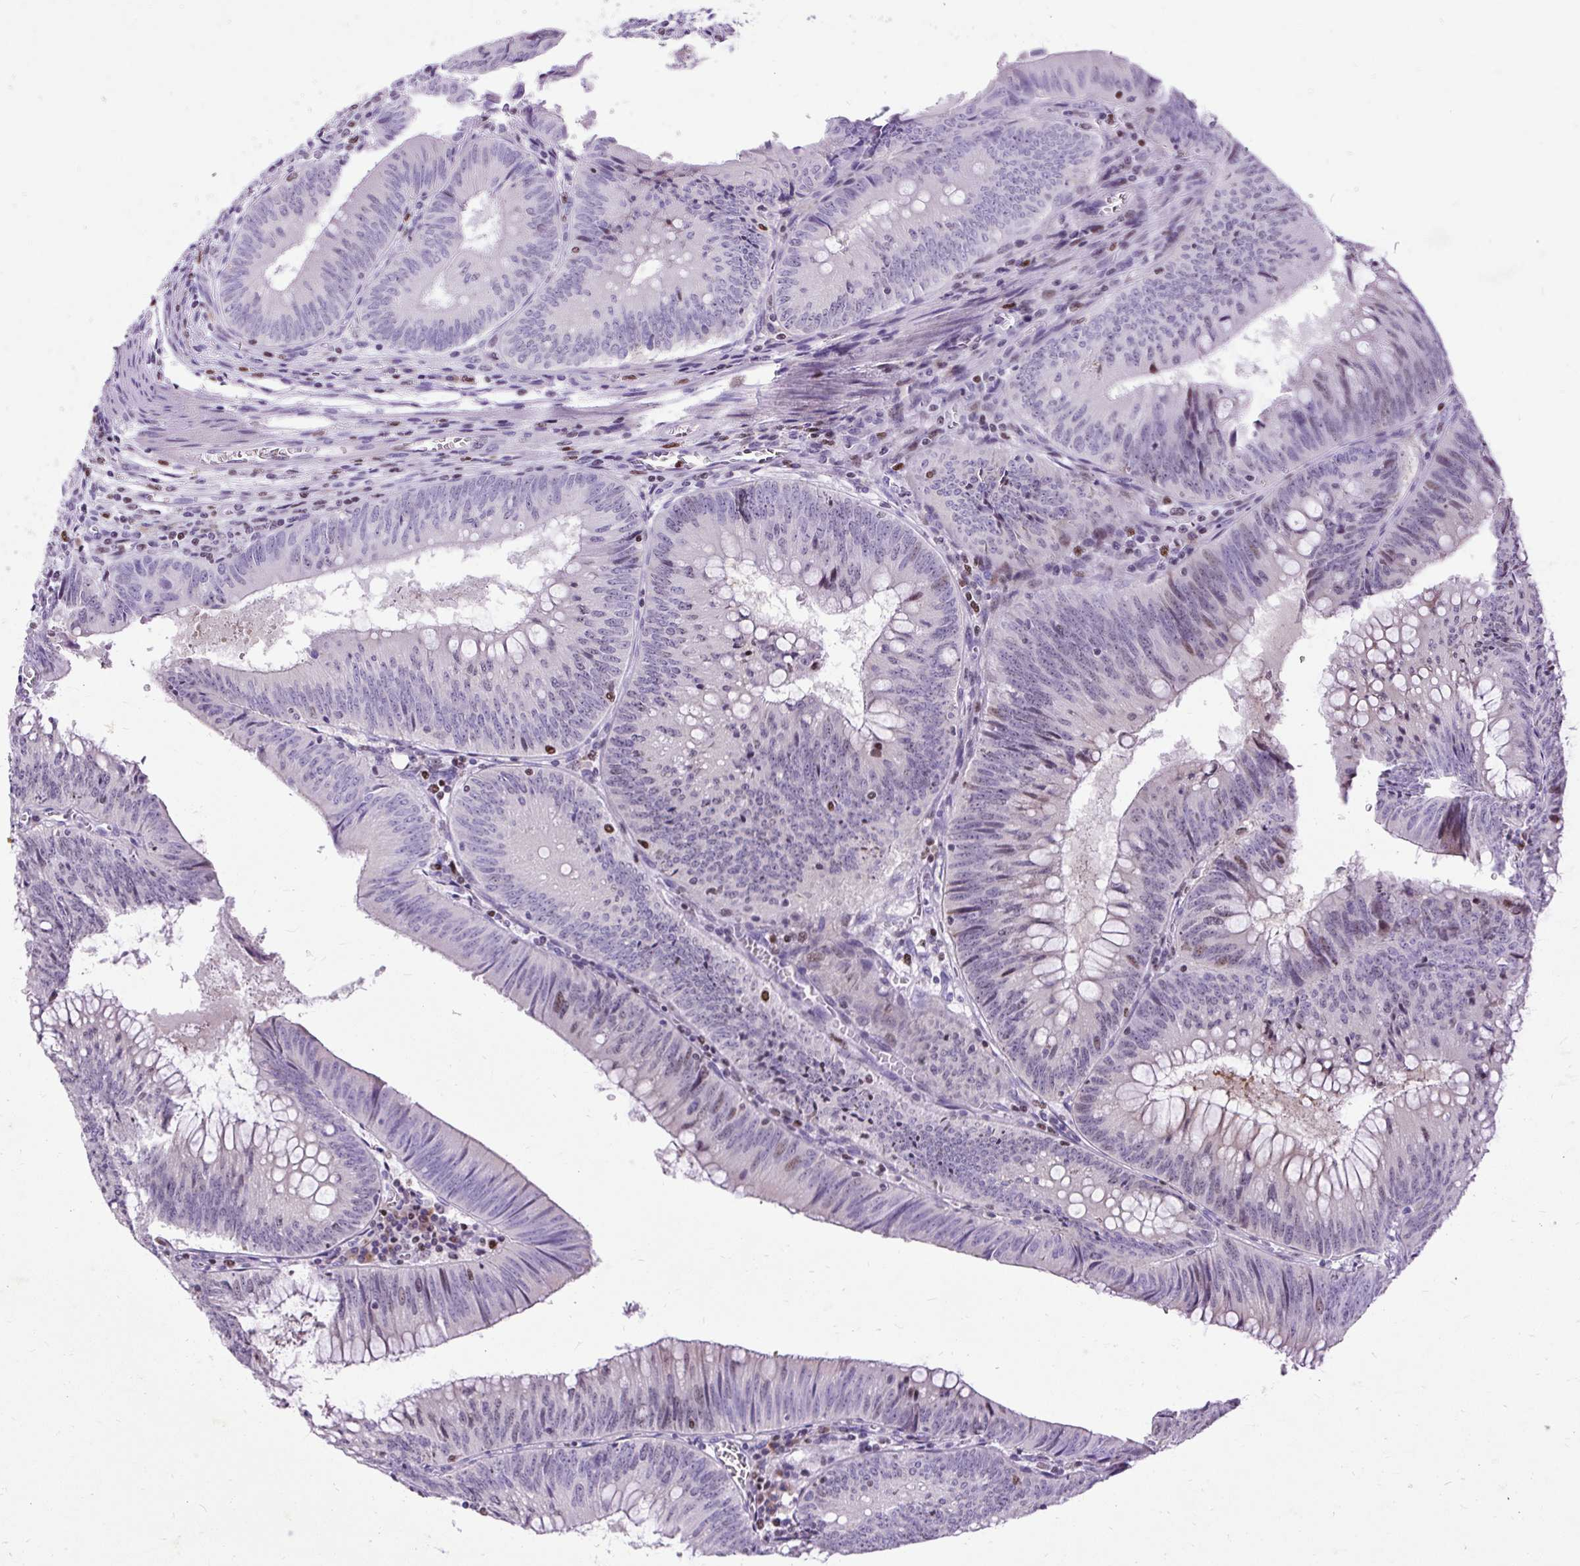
{"staining": {"intensity": "weak", "quantity": "<25%", "location": "nuclear"}, "tissue": "colorectal cancer", "cell_type": "Tumor cells", "image_type": "cancer", "snomed": [{"axis": "morphology", "description": "Adenocarcinoma, NOS"}, {"axis": "topography", "description": "Rectum"}], "caption": "Immunohistochemistry histopathology image of colorectal cancer (adenocarcinoma) stained for a protein (brown), which reveals no expression in tumor cells.", "gene": "SPC24", "patient": {"sex": "female", "age": 72}}